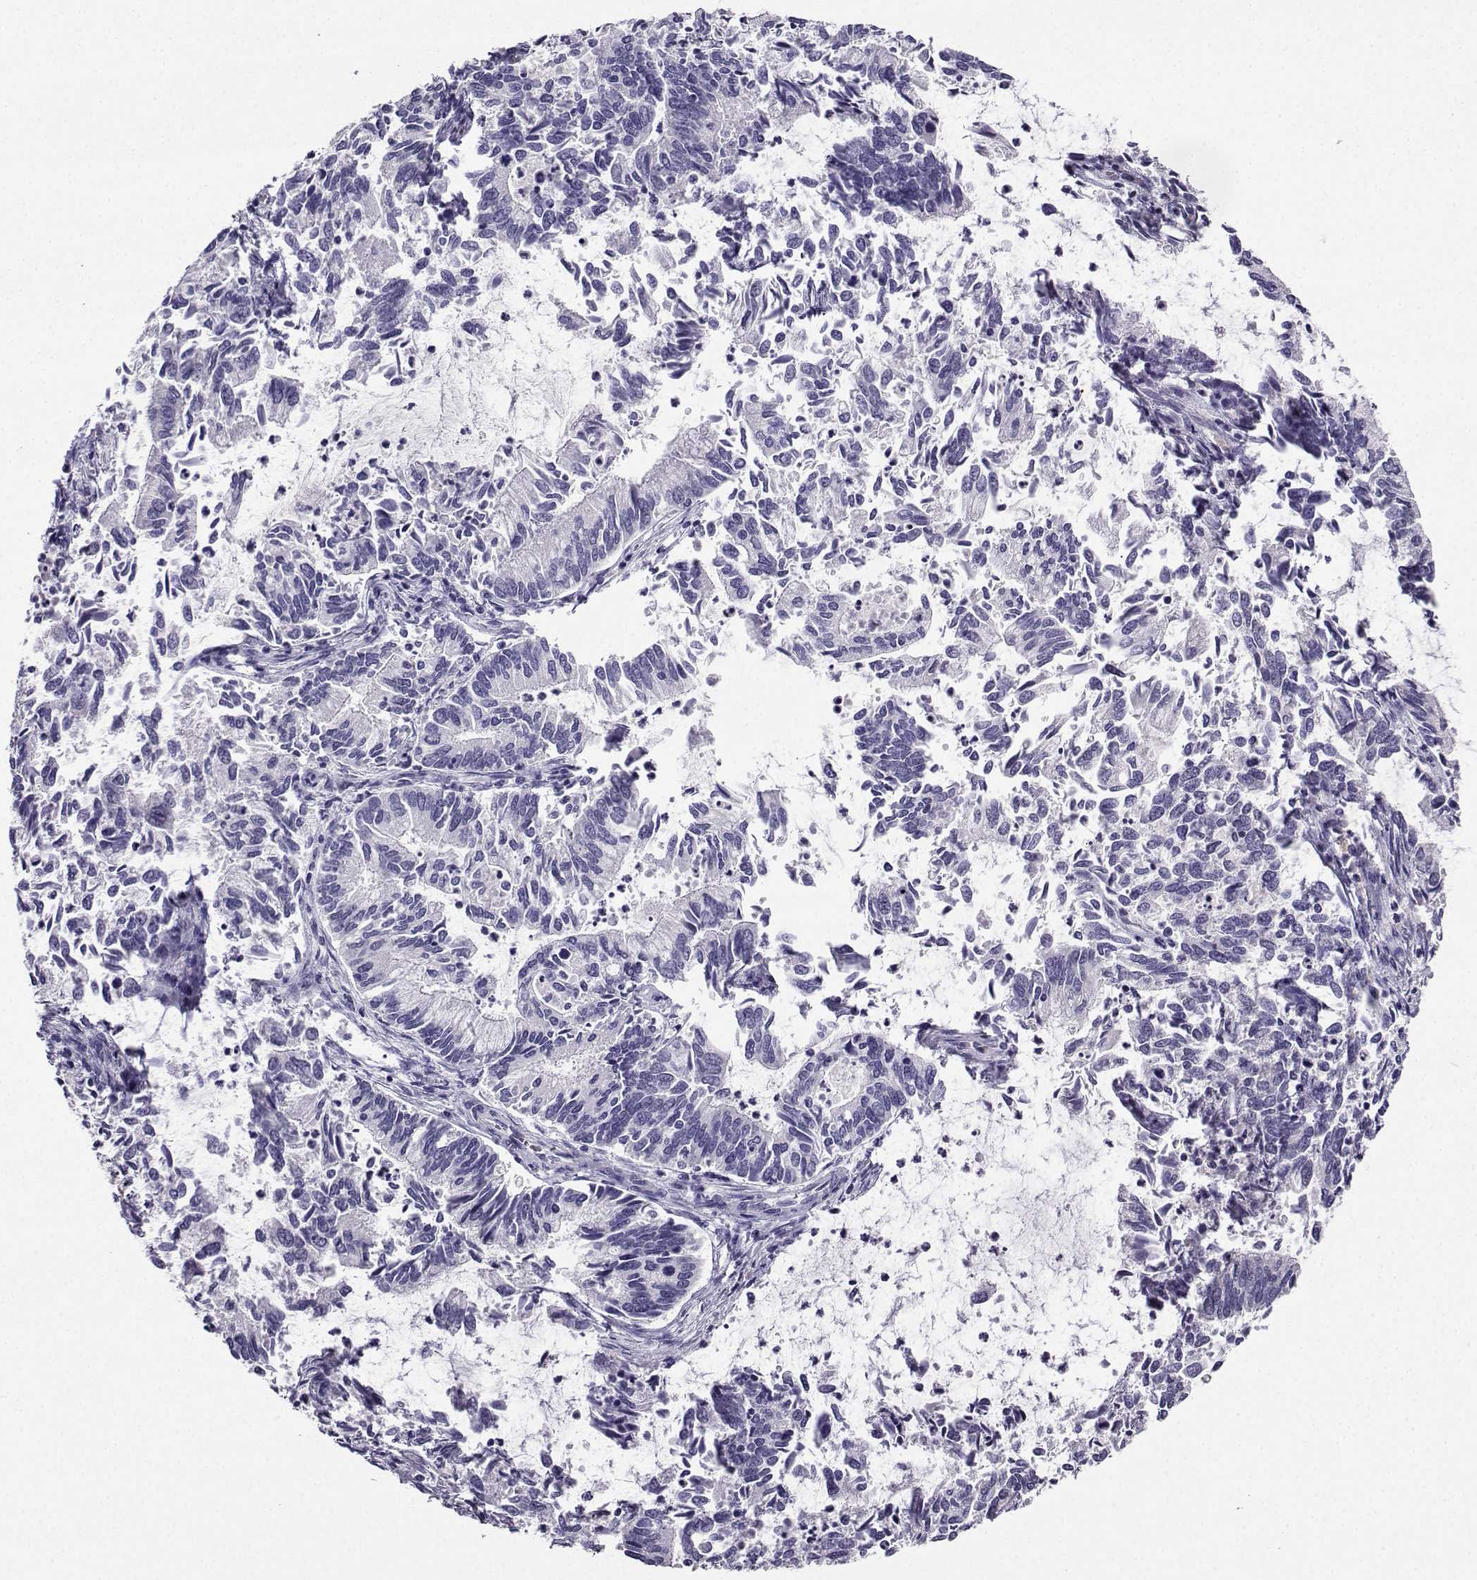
{"staining": {"intensity": "negative", "quantity": "none", "location": "none"}, "tissue": "cervical cancer", "cell_type": "Tumor cells", "image_type": "cancer", "snomed": [{"axis": "morphology", "description": "Adenocarcinoma, NOS"}, {"axis": "topography", "description": "Cervix"}], "caption": "Human cervical cancer (adenocarcinoma) stained for a protein using immunohistochemistry (IHC) displays no positivity in tumor cells.", "gene": "CRYBB1", "patient": {"sex": "female", "age": 42}}